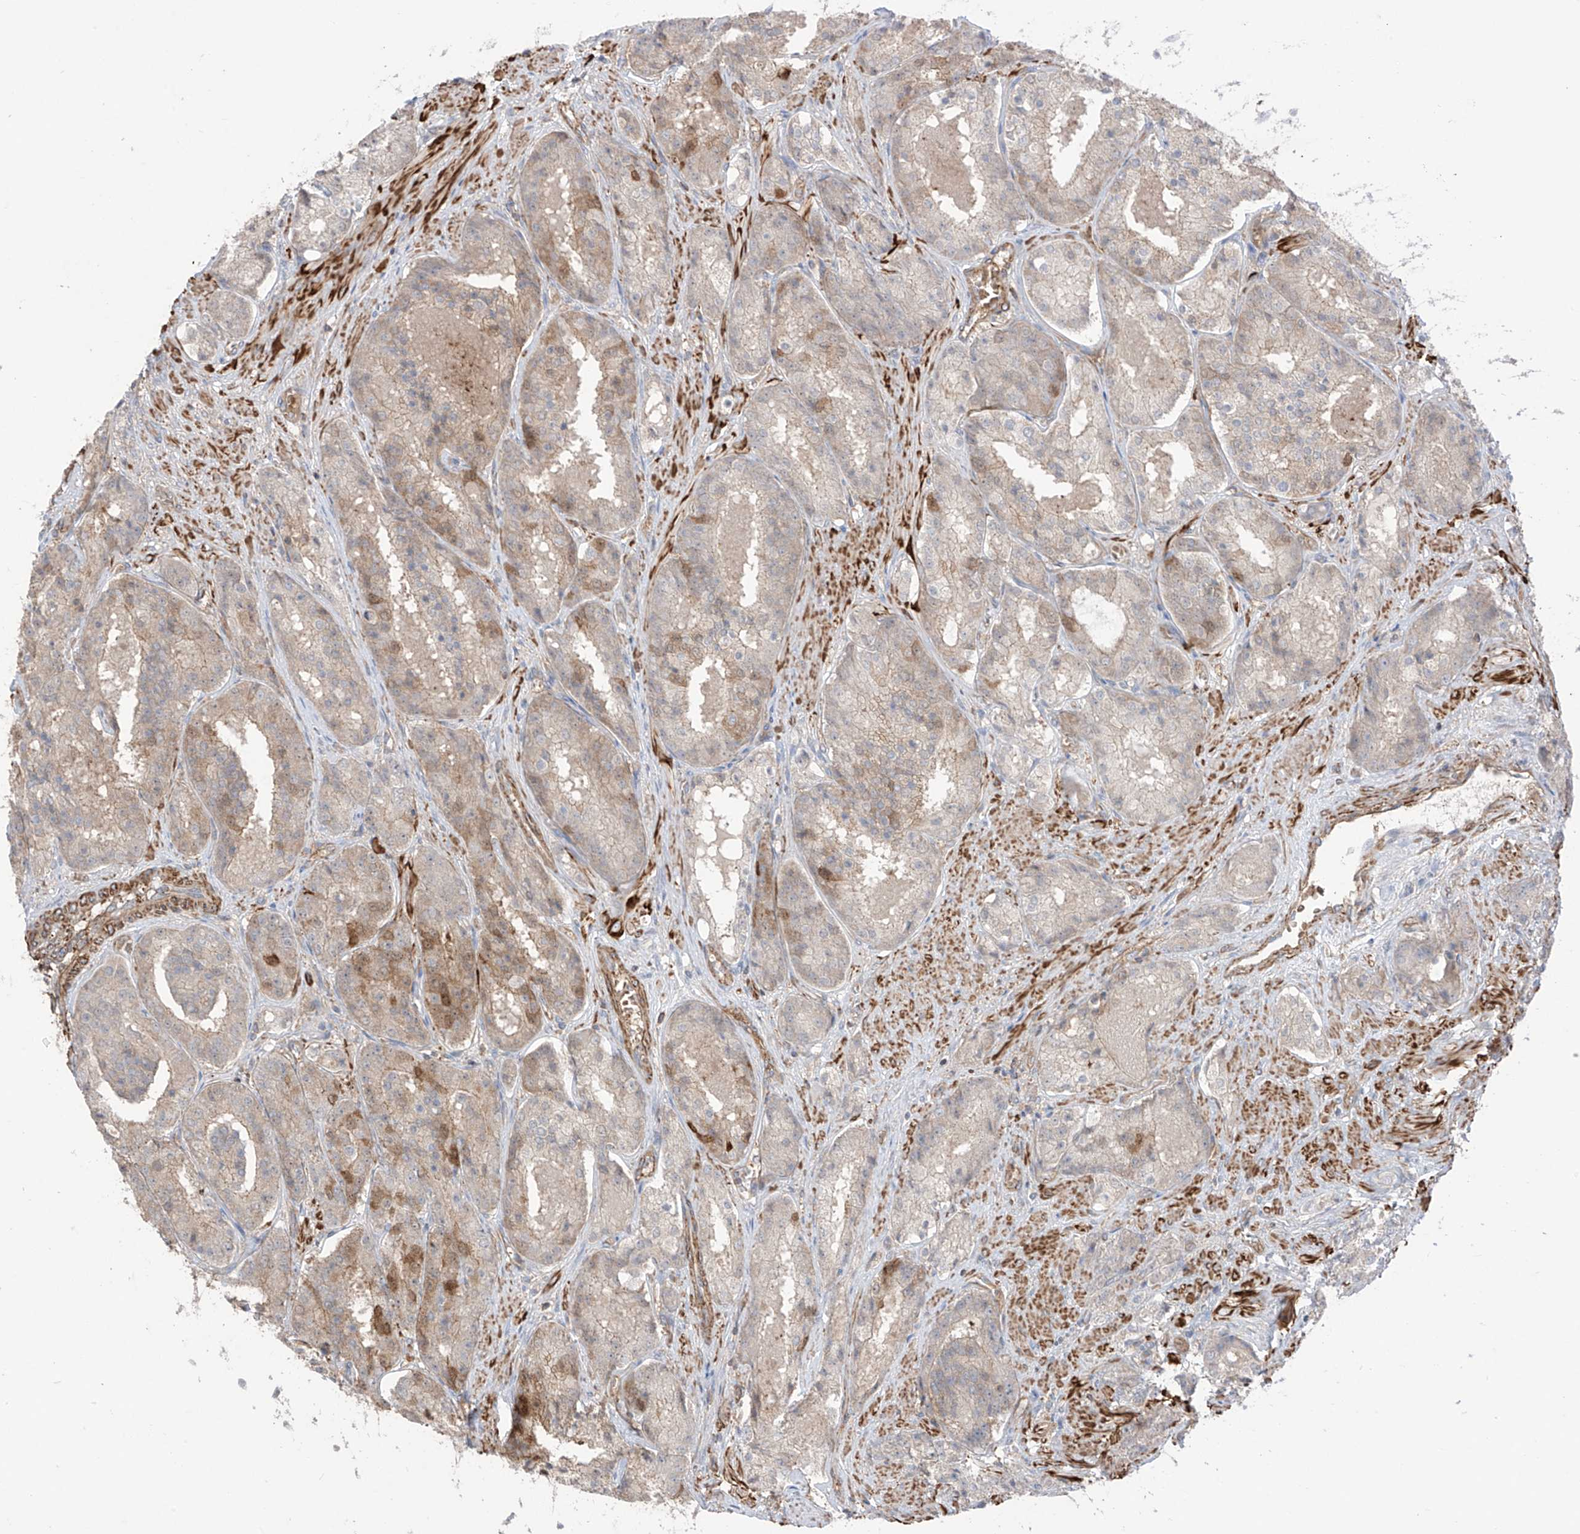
{"staining": {"intensity": "weak", "quantity": "<25%", "location": "cytoplasmic/membranous"}, "tissue": "prostate cancer", "cell_type": "Tumor cells", "image_type": "cancer", "snomed": [{"axis": "morphology", "description": "Adenocarcinoma, High grade"}, {"axis": "topography", "description": "Prostate"}], "caption": "An image of human adenocarcinoma (high-grade) (prostate) is negative for staining in tumor cells.", "gene": "TRMU", "patient": {"sex": "male", "age": 60}}